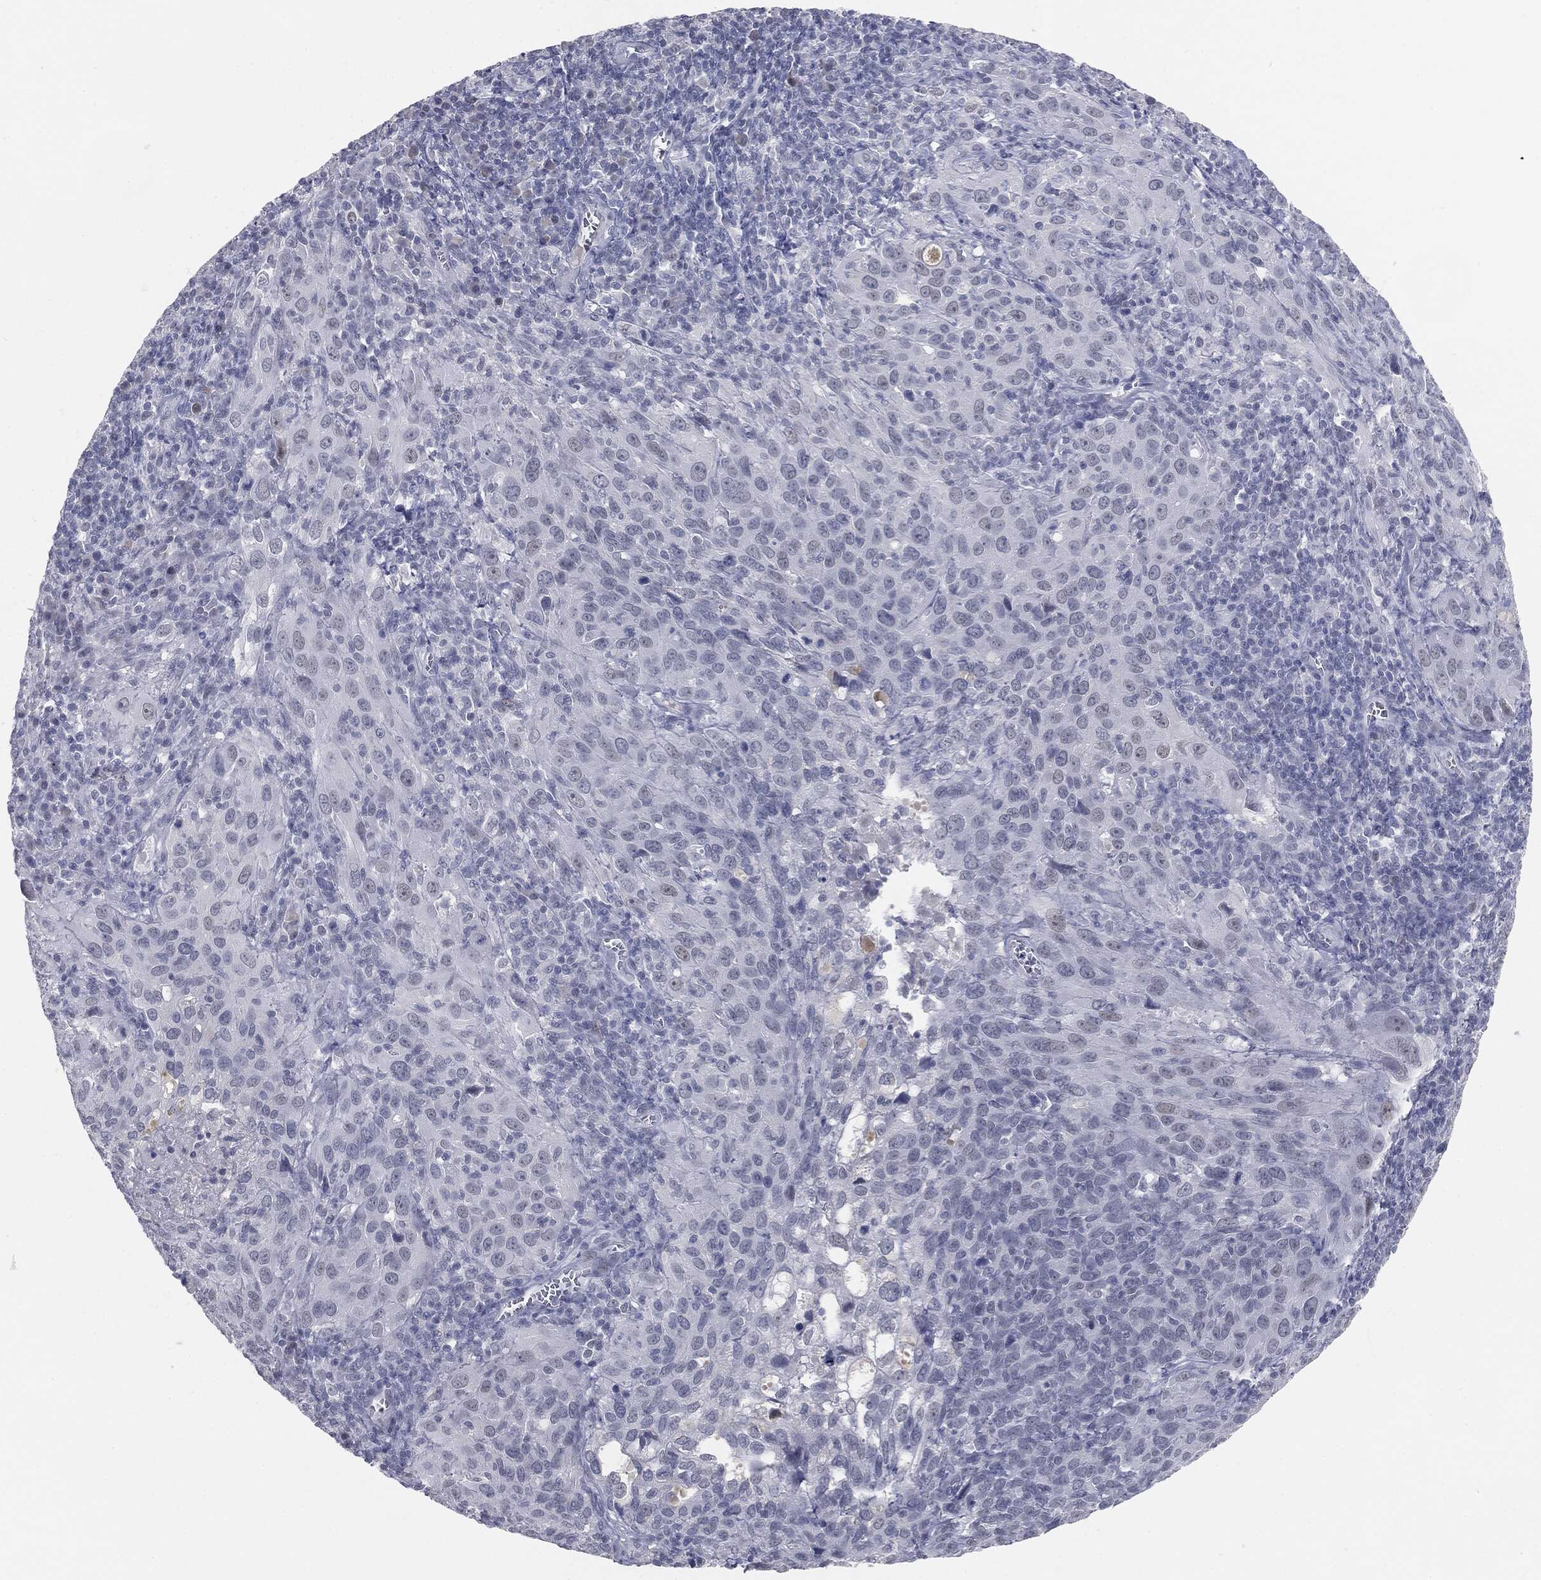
{"staining": {"intensity": "negative", "quantity": "none", "location": "none"}, "tissue": "cervical cancer", "cell_type": "Tumor cells", "image_type": "cancer", "snomed": [{"axis": "morphology", "description": "Squamous cell carcinoma, NOS"}, {"axis": "topography", "description": "Cervix"}], "caption": "The histopathology image exhibits no staining of tumor cells in squamous cell carcinoma (cervical).", "gene": "PRAME", "patient": {"sex": "female", "age": 51}}